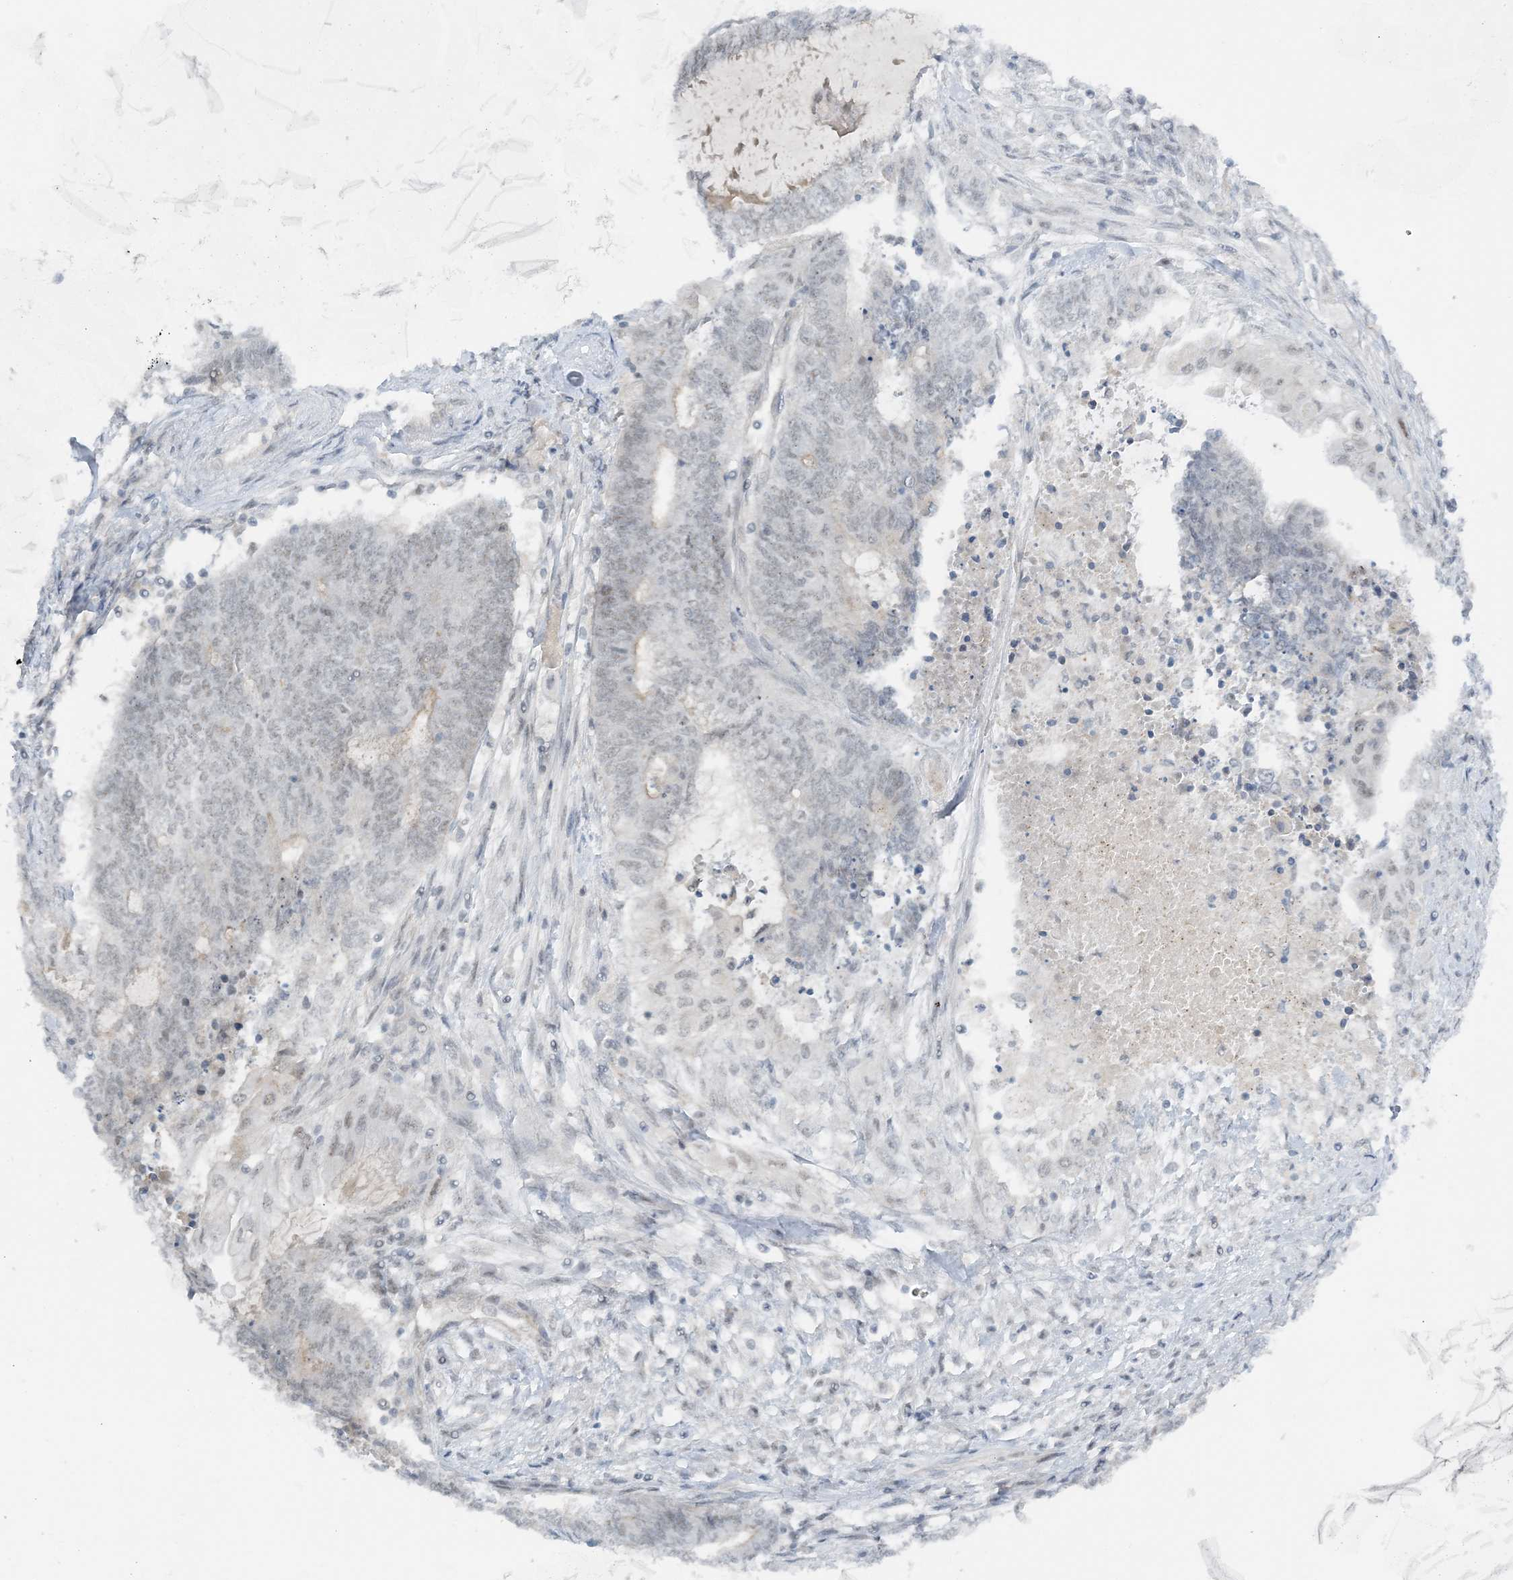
{"staining": {"intensity": "negative", "quantity": "none", "location": "none"}, "tissue": "endometrial cancer", "cell_type": "Tumor cells", "image_type": "cancer", "snomed": [{"axis": "morphology", "description": "Adenocarcinoma, NOS"}, {"axis": "topography", "description": "Uterus"}, {"axis": "topography", "description": "Endometrium"}], "caption": "This is a micrograph of immunohistochemistry (IHC) staining of endometrial cancer (adenocarcinoma), which shows no expression in tumor cells.", "gene": "ATP11A", "patient": {"sex": "female", "age": 70}}